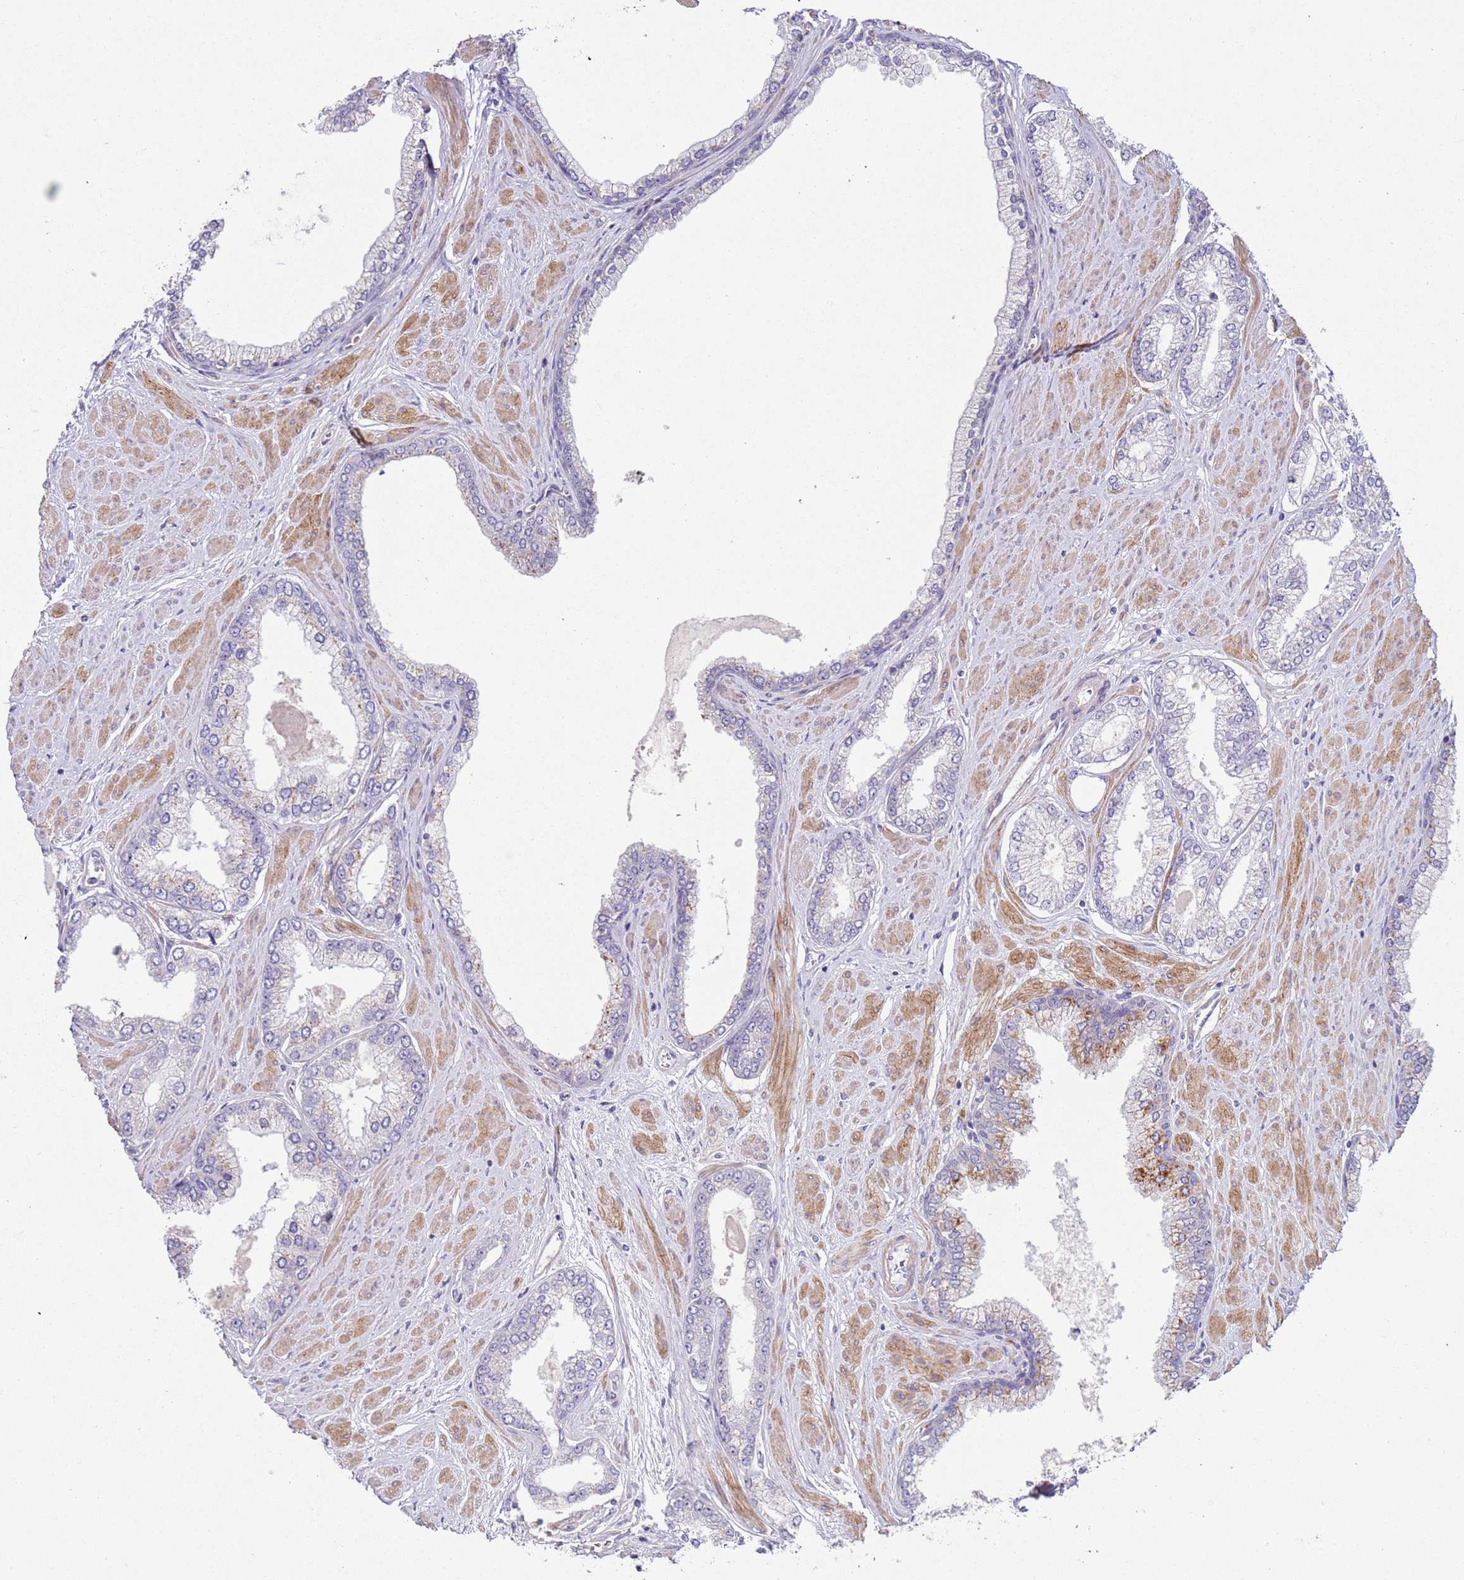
{"staining": {"intensity": "negative", "quantity": "none", "location": "none"}, "tissue": "prostate cancer", "cell_type": "Tumor cells", "image_type": "cancer", "snomed": [{"axis": "morphology", "description": "Adenocarcinoma, Low grade"}, {"axis": "topography", "description": "Prostate"}], "caption": "This image is of prostate adenocarcinoma (low-grade) stained with immunohistochemistry (IHC) to label a protein in brown with the nuclei are counter-stained blue. There is no staining in tumor cells.", "gene": "HEATR1", "patient": {"sex": "male", "age": 55}}